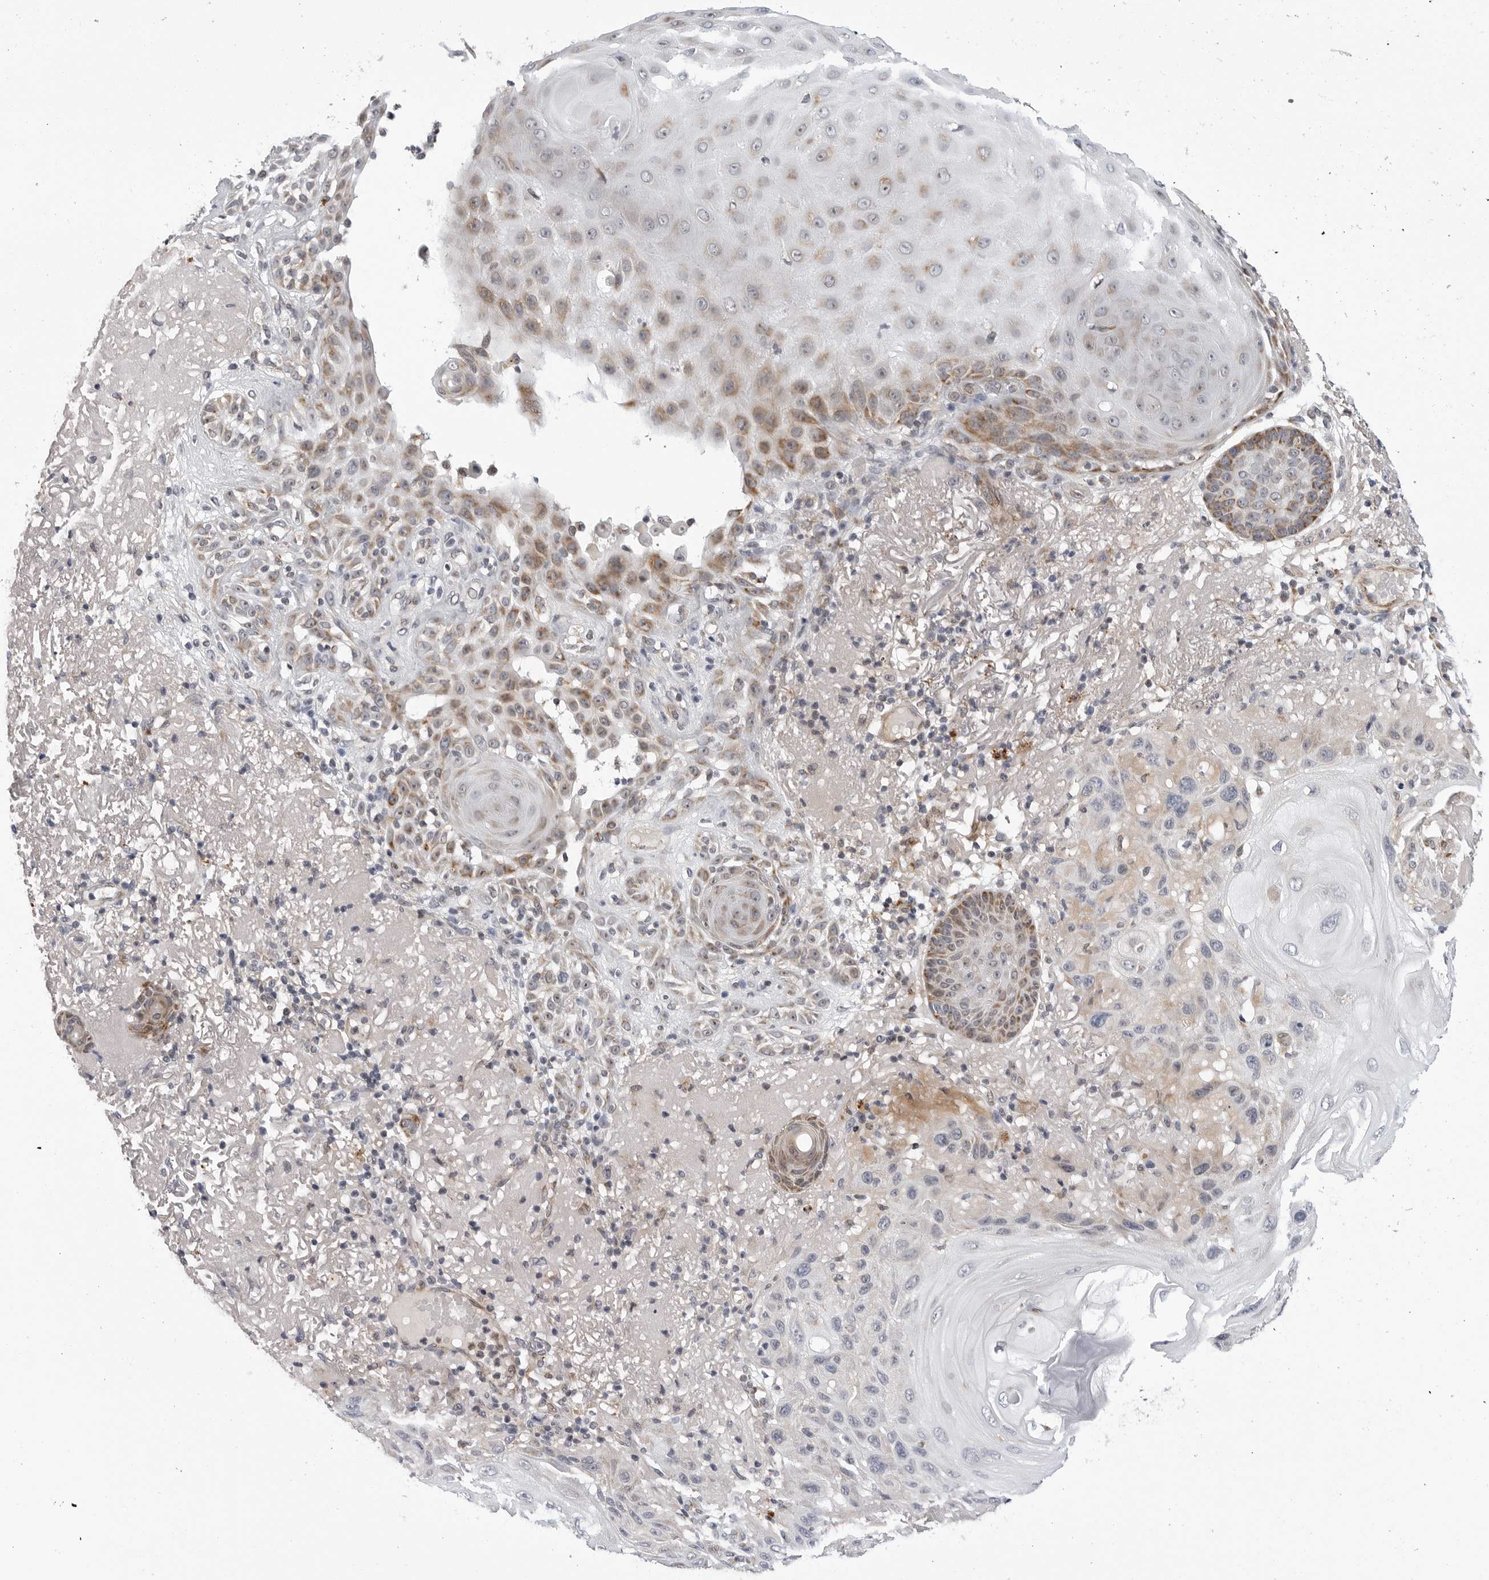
{"staining": {"intensity": "moderate", "quantity": "<25%", "location": "cytoplasmic/membranous"}, "tissue": "skin cancer", "cell_type": "Tumor cells", "image_type": "cancer", "snomed": [{"axis": "morphology", "description": "Normal tissue, NOS"}, {"axis": "morphology", "description": "Squamous cell carcinoma, NOS"}, {"axis": "topography", "description": "Skin"}], "caption": "Protein analysis of squamous cell carcinoma (skin) tissue exhibits moderate cytoplasmic/membranous expression in about <25% of tumor cells. (IHC, brightfield microscopy, high magnification).", "gene": "CDK20", "patient": {"sex": "female", "age": 96}}